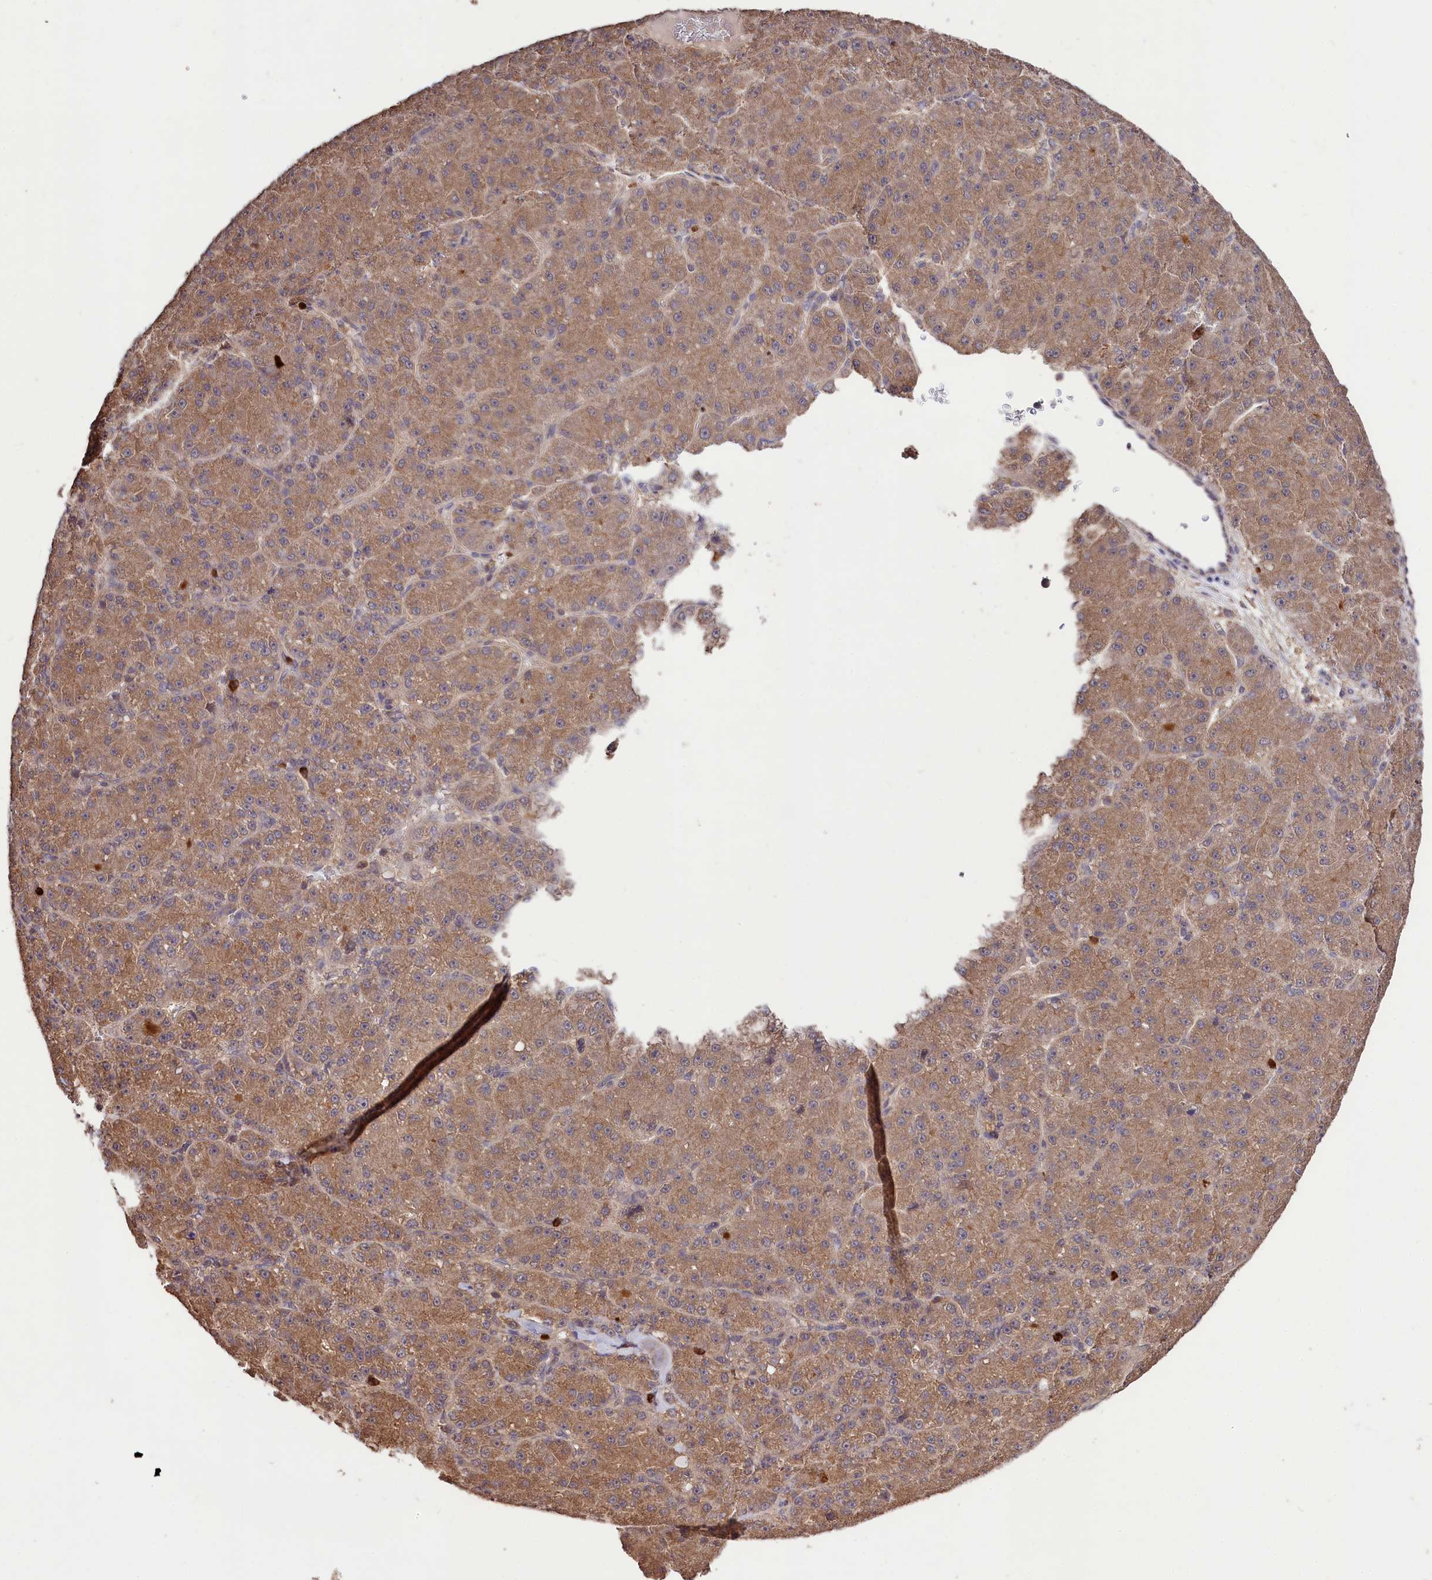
{"staining": {"intensity": "moderate", "quantity": ">75%", "location": "cytoplasmic/membranous"}, "tissue": "liver cancer", "cell_type": "Tumor cells", "image_type": "cancer", "snomed": [{"axis": "morphology", "description": "Carcinoma, Hepatocellular, NOS"}, {"axis": "topography", "description": "Liver"}], "caption": "IHC histopathology image of neoplastic tissue: human hepatocellular carcinoma (liver) stained using immunohistochemistry reveals medium levels of moderate protein expression localized specifically in the cytoplasmic/membranous of tumor cells, appearing as a cytoplasmic/membranous brown color.", "gene": "KLRB1", "patient": {"sex": "male", "age": 67}}